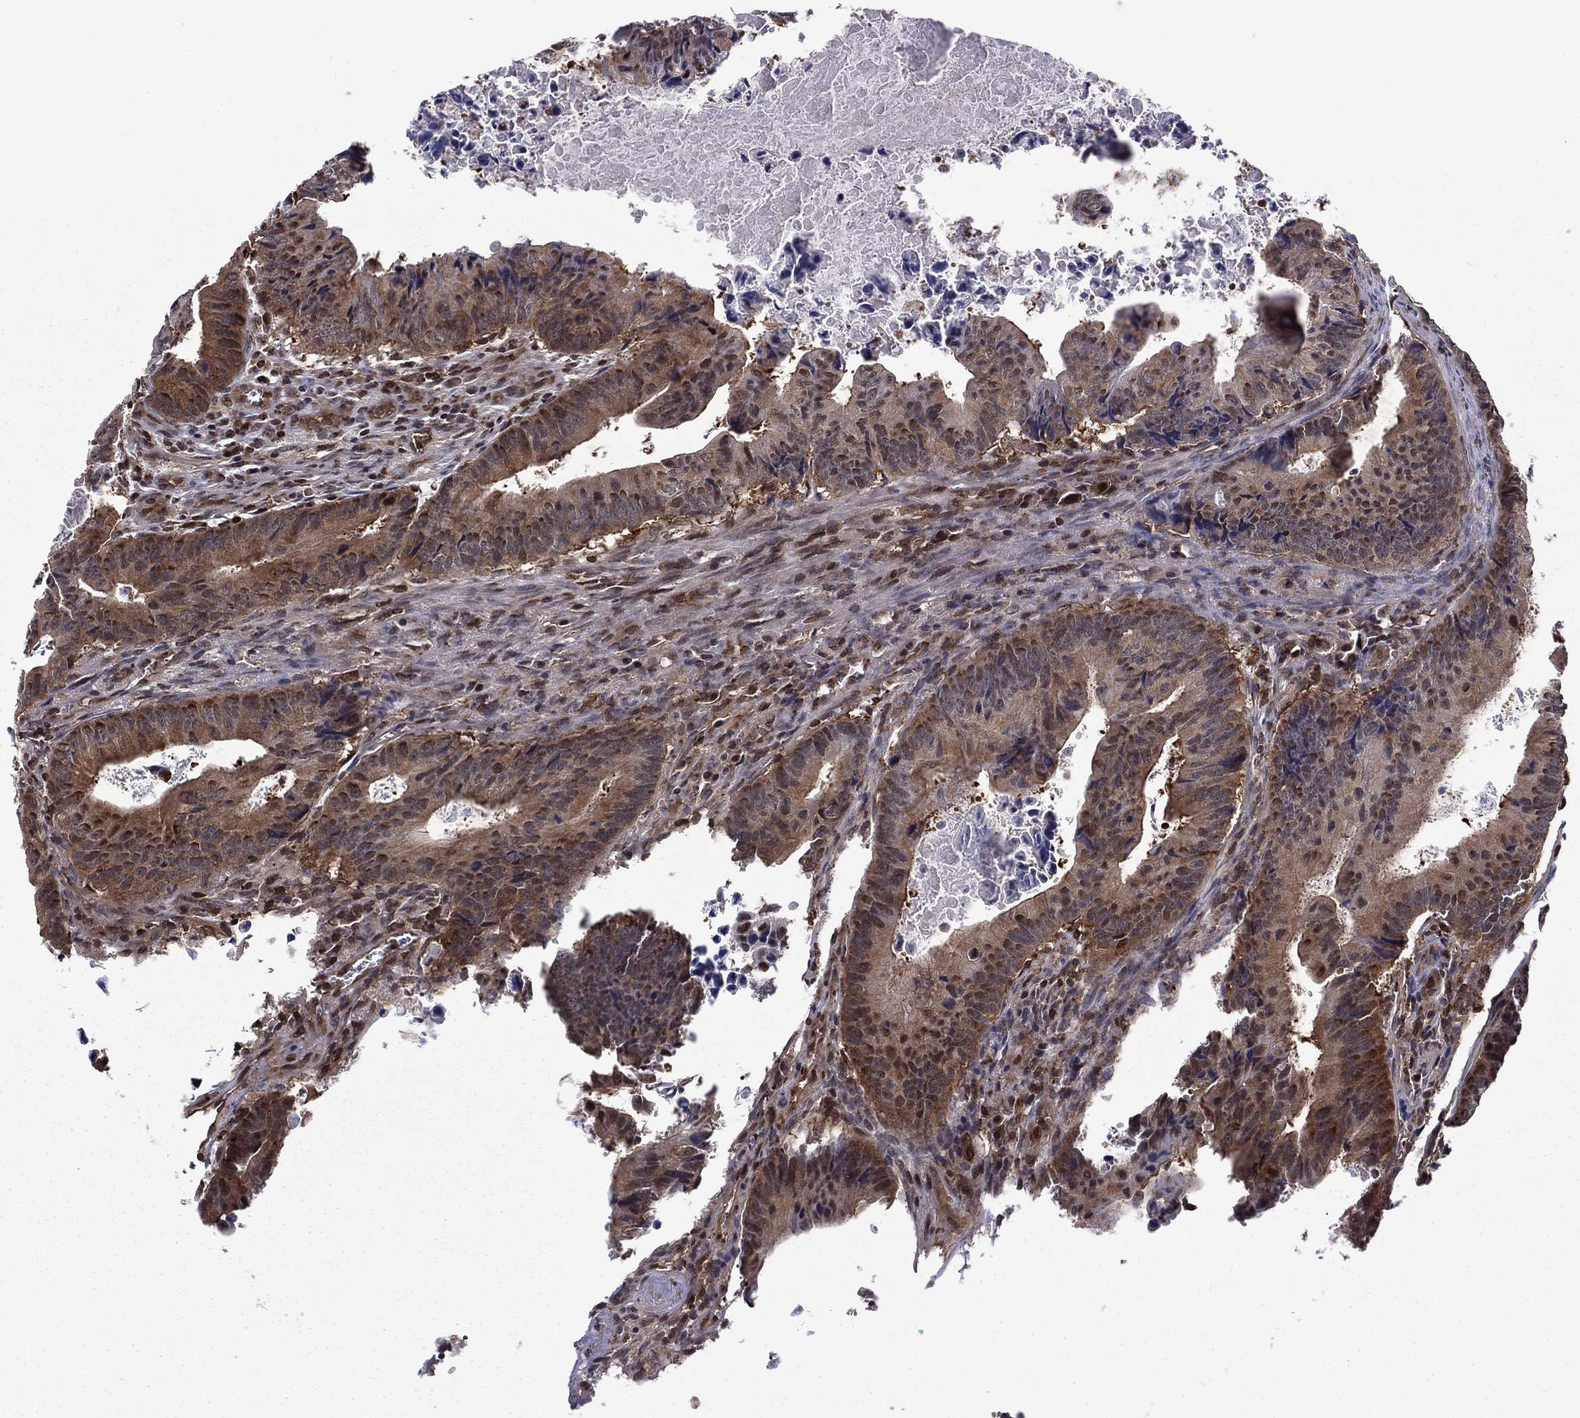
{"staining": {"intensity": "moderate", "quantity": "<25%", "location": "nuclear"}, "tissue": "colorectal cancer", "cell_type": "Tumor cells", "image_type": "cancer", "snomed": [{"axis": "morphology", "description": "Adenocarcinoma, NOS"}, {"axis": "topography", "description": "Colon"}], "caption": "A micrograph showing moderate nuclear positivity in approximately <25% of tumor cells in colorectal adenocarcinoma, as visualized by brown immunohistochemical staining.", "gene": "PSMD2", "patient": {"sex": "female", "age": 87}}